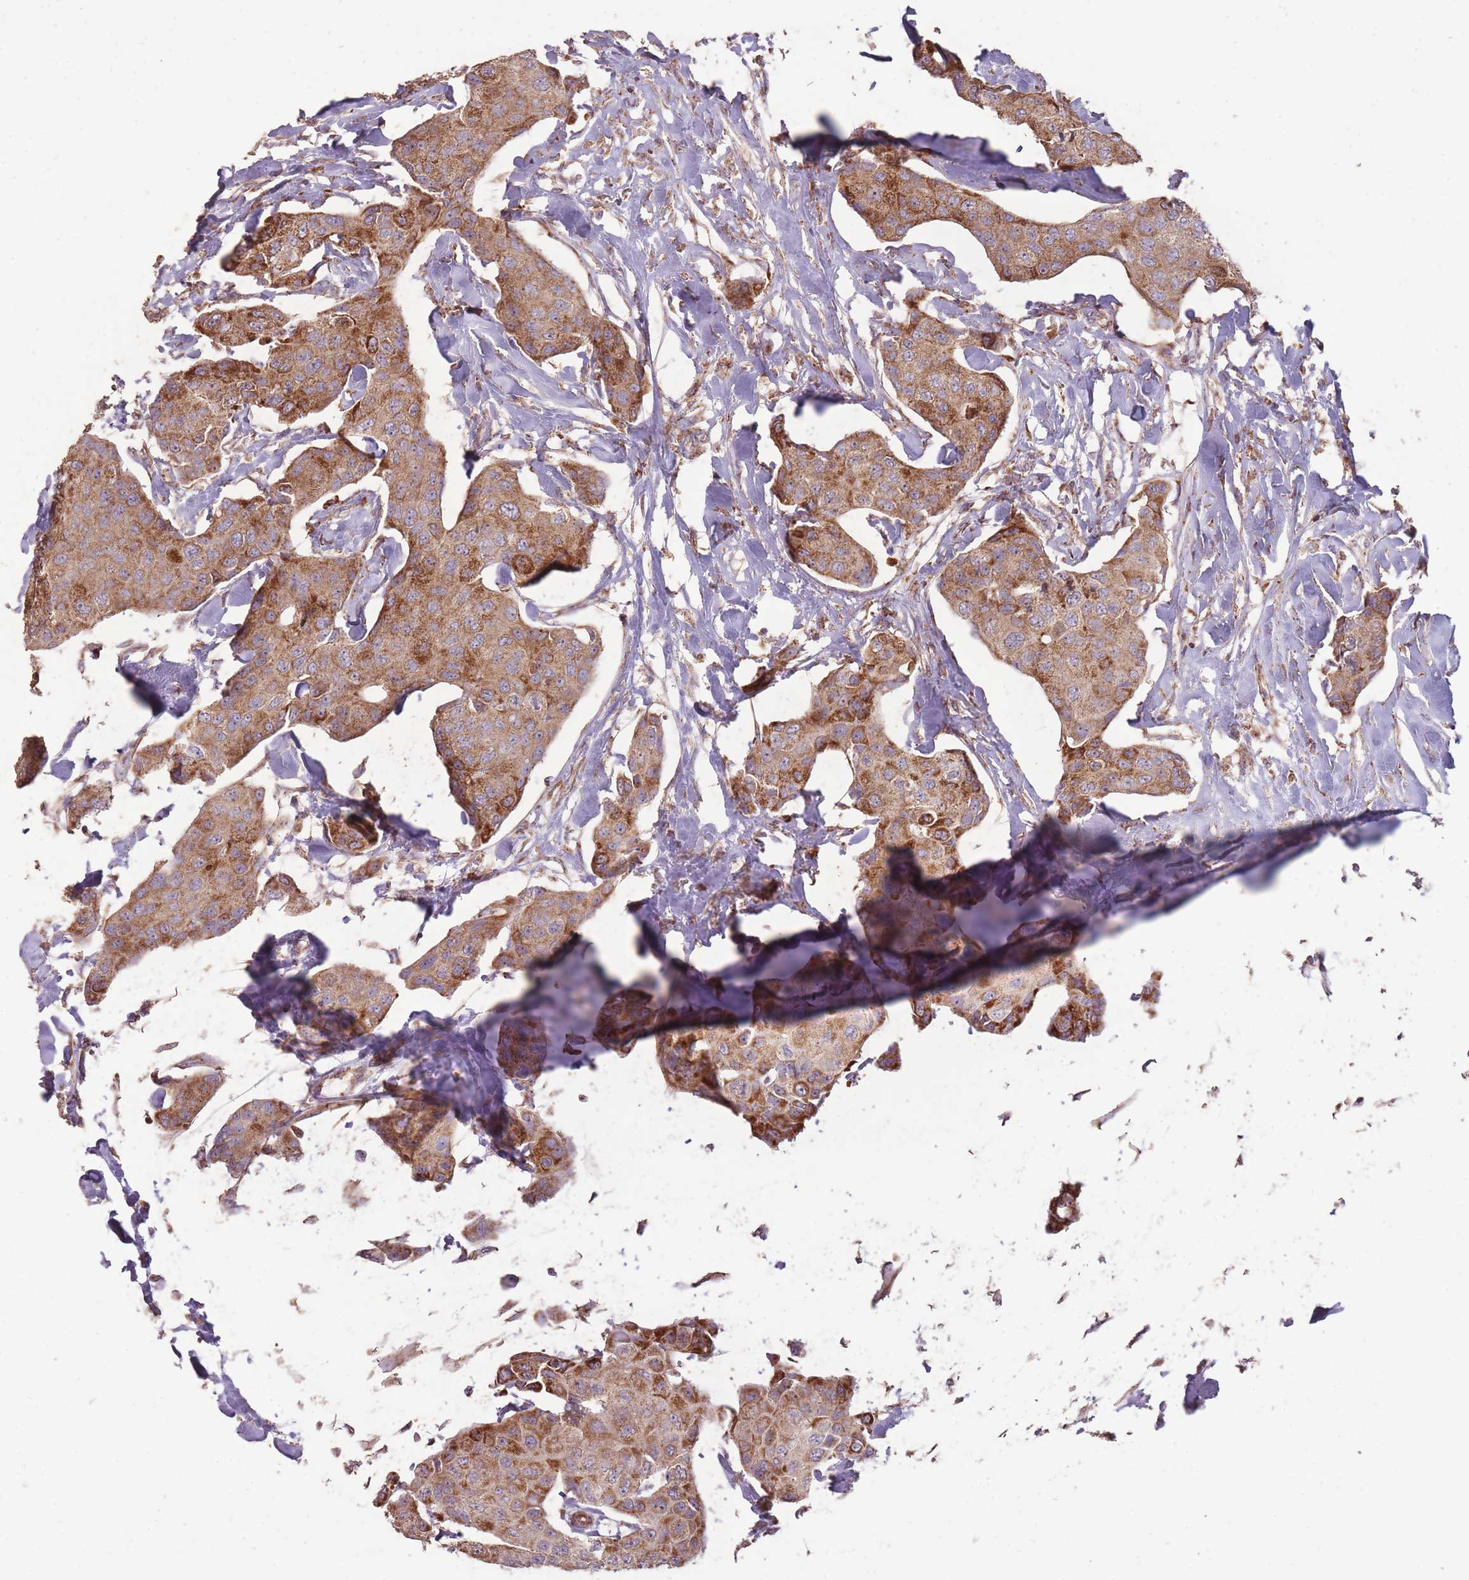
{"staining": {"intensity": "strong", "quantity": ">75%", "location": "cytoplasmic/membranous"}, "tissue": "breast cancer", "cell_type": "Tumor cells", "image_type": "cancer", "snomed": [{"axis": "morphology", "description": "Duct carcinoma"}, {"axis": "topography", "description": "Breast"}, {"axis": "topography", "description": "Lymph node"}], "caption": "Human breast cancer (intraductal carcinoma) stained for a protein (brown) demonstrates strong cytoplasmic/membranous positive positivity in about >75% of tumor cells.", "gene": "CNOT8", "patient": {"sex": "female", "age": 80}}